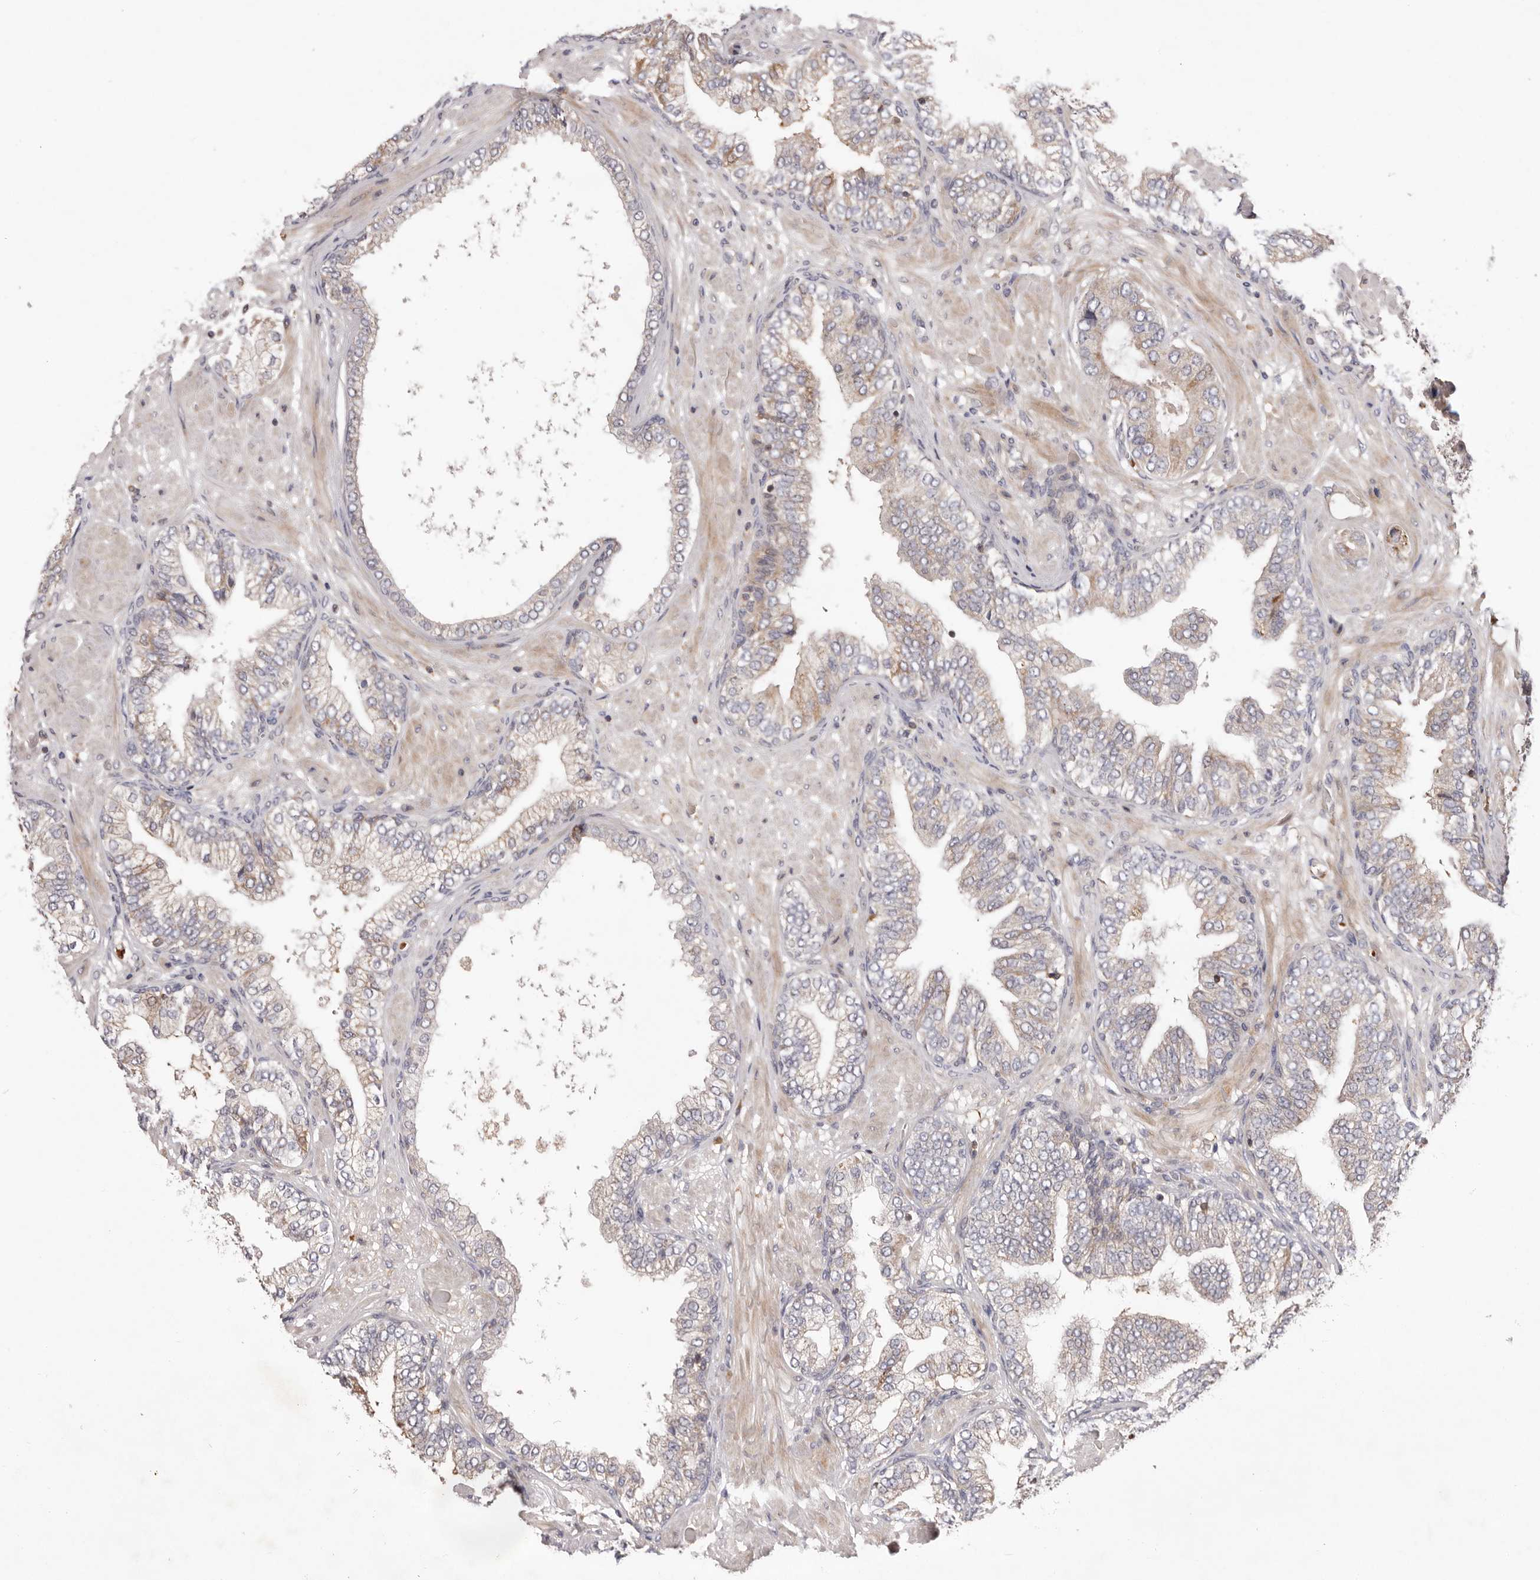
{"staining": {"intensity": "weak", "quantity": "25%-75%", "location": "cytoplasmic/membranous"}, "tissue": "prostate cancer", "cell_type": "Tumor cells", "image_type": "cancer", "snomed": [{"axis": "morphology", "description": "Adenocarcinoma, High grade"}, {"axis": "topography", "description": "Prostate"}], "caption": "Approximately 25%-75% of tumor cells in human high-grade adenocarcinoma (prostate) display weak cytoplasmic/membranous protein staining as visualized by brown immunohistochemical staining.", "gene": "RNF213", "patient": {"sex": "male", "age": 59}}